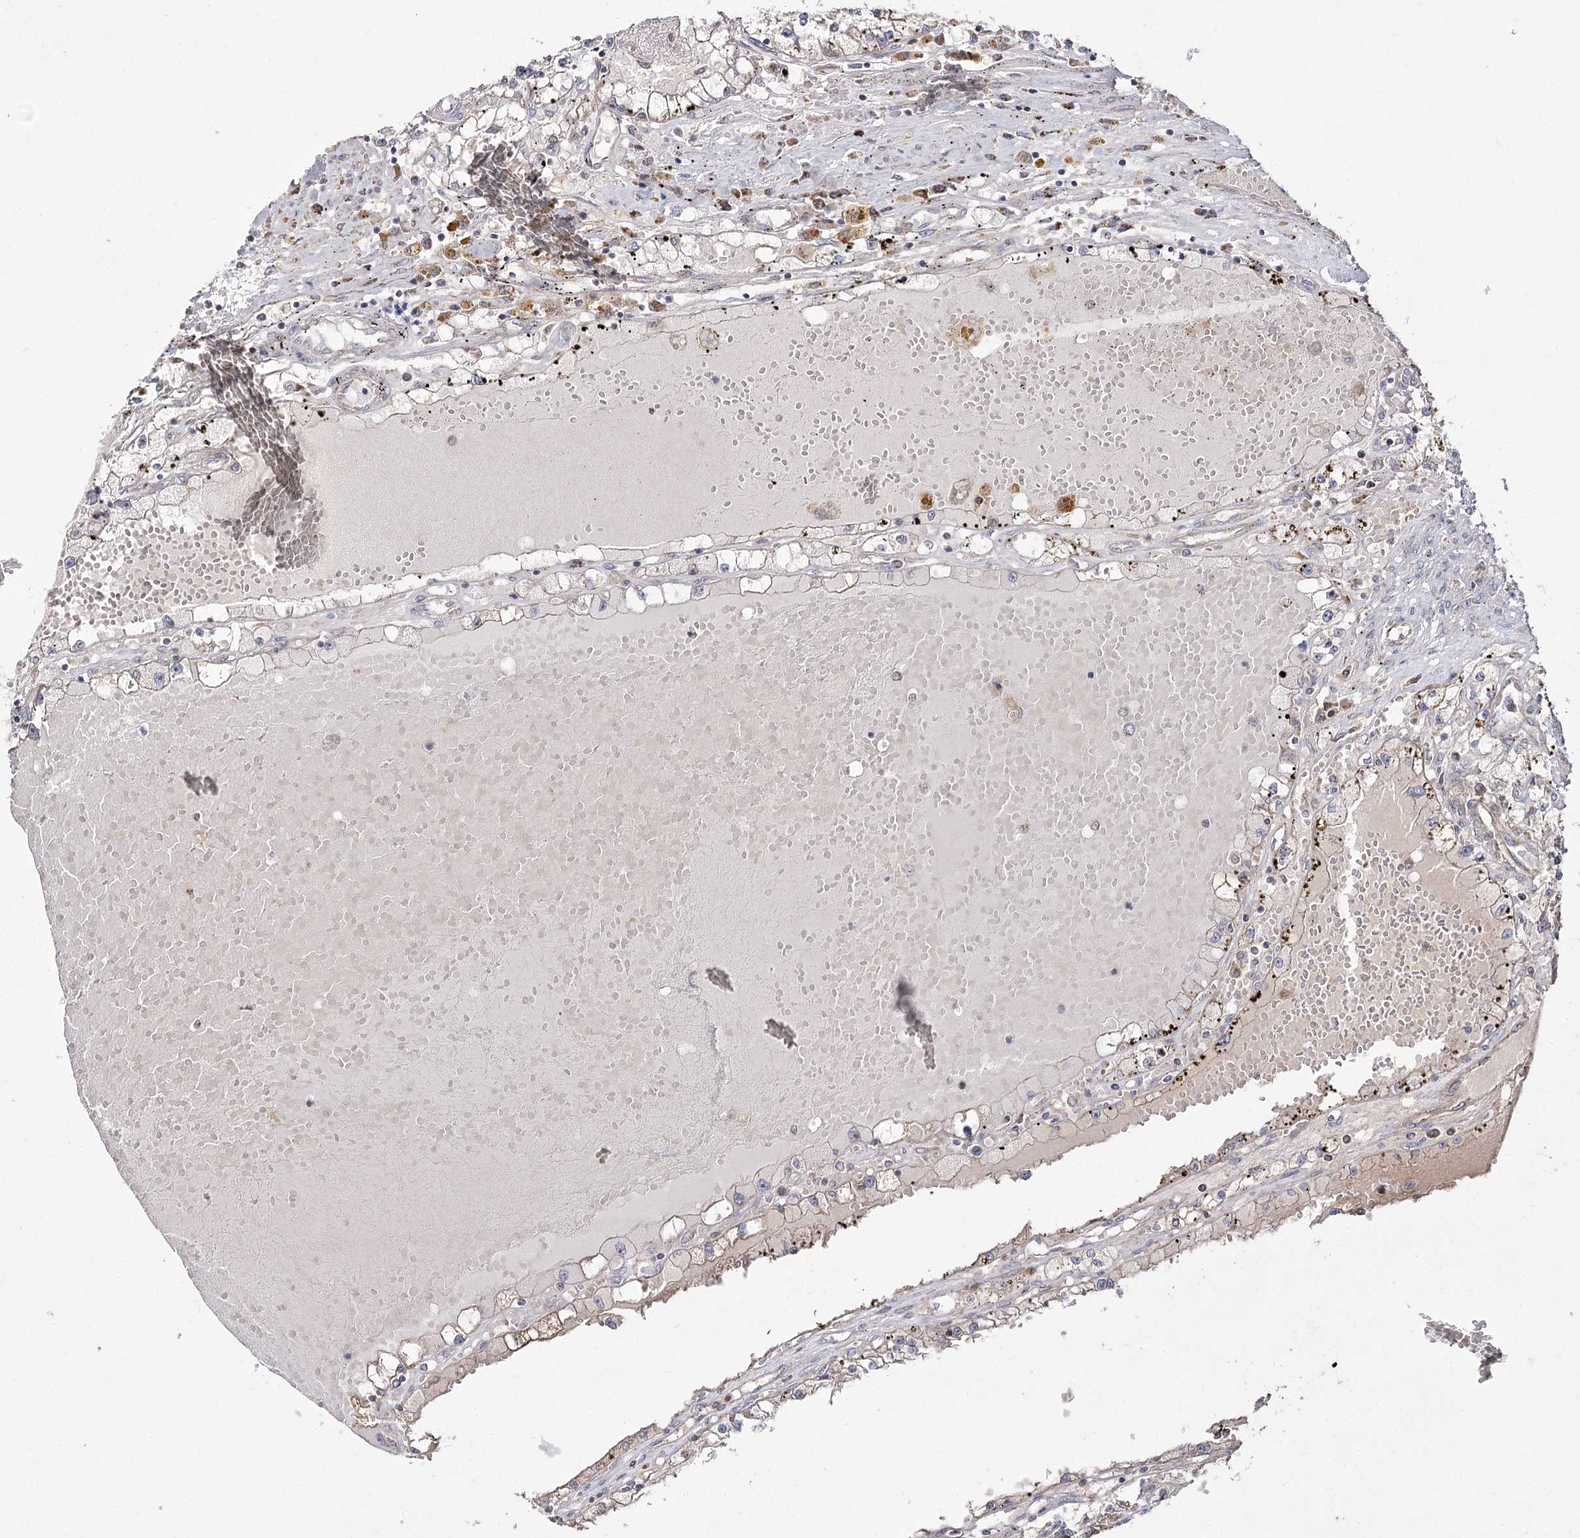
{"staining": {"intensity": "negative", "quantity": "none", "location": "none"}, "tissue": "renal cancer", "cell_type": "Tumor cells", "image_type": "cancer", "snomed": [{"axis": "morphology", "description": "Adenocarcinoma, NOS"}, {"axis": "topography", "description": "Kidney"}], "caption": "Tumor cells are negative for brown protein staining in renal cancer (adenocarcinoma). (Brightfield microscopy of DAB (3,3'-diaminobenzidine) IHC at high magnification).", "gene": "NADK2", "patient": {"sex": "male", "age": 56}}